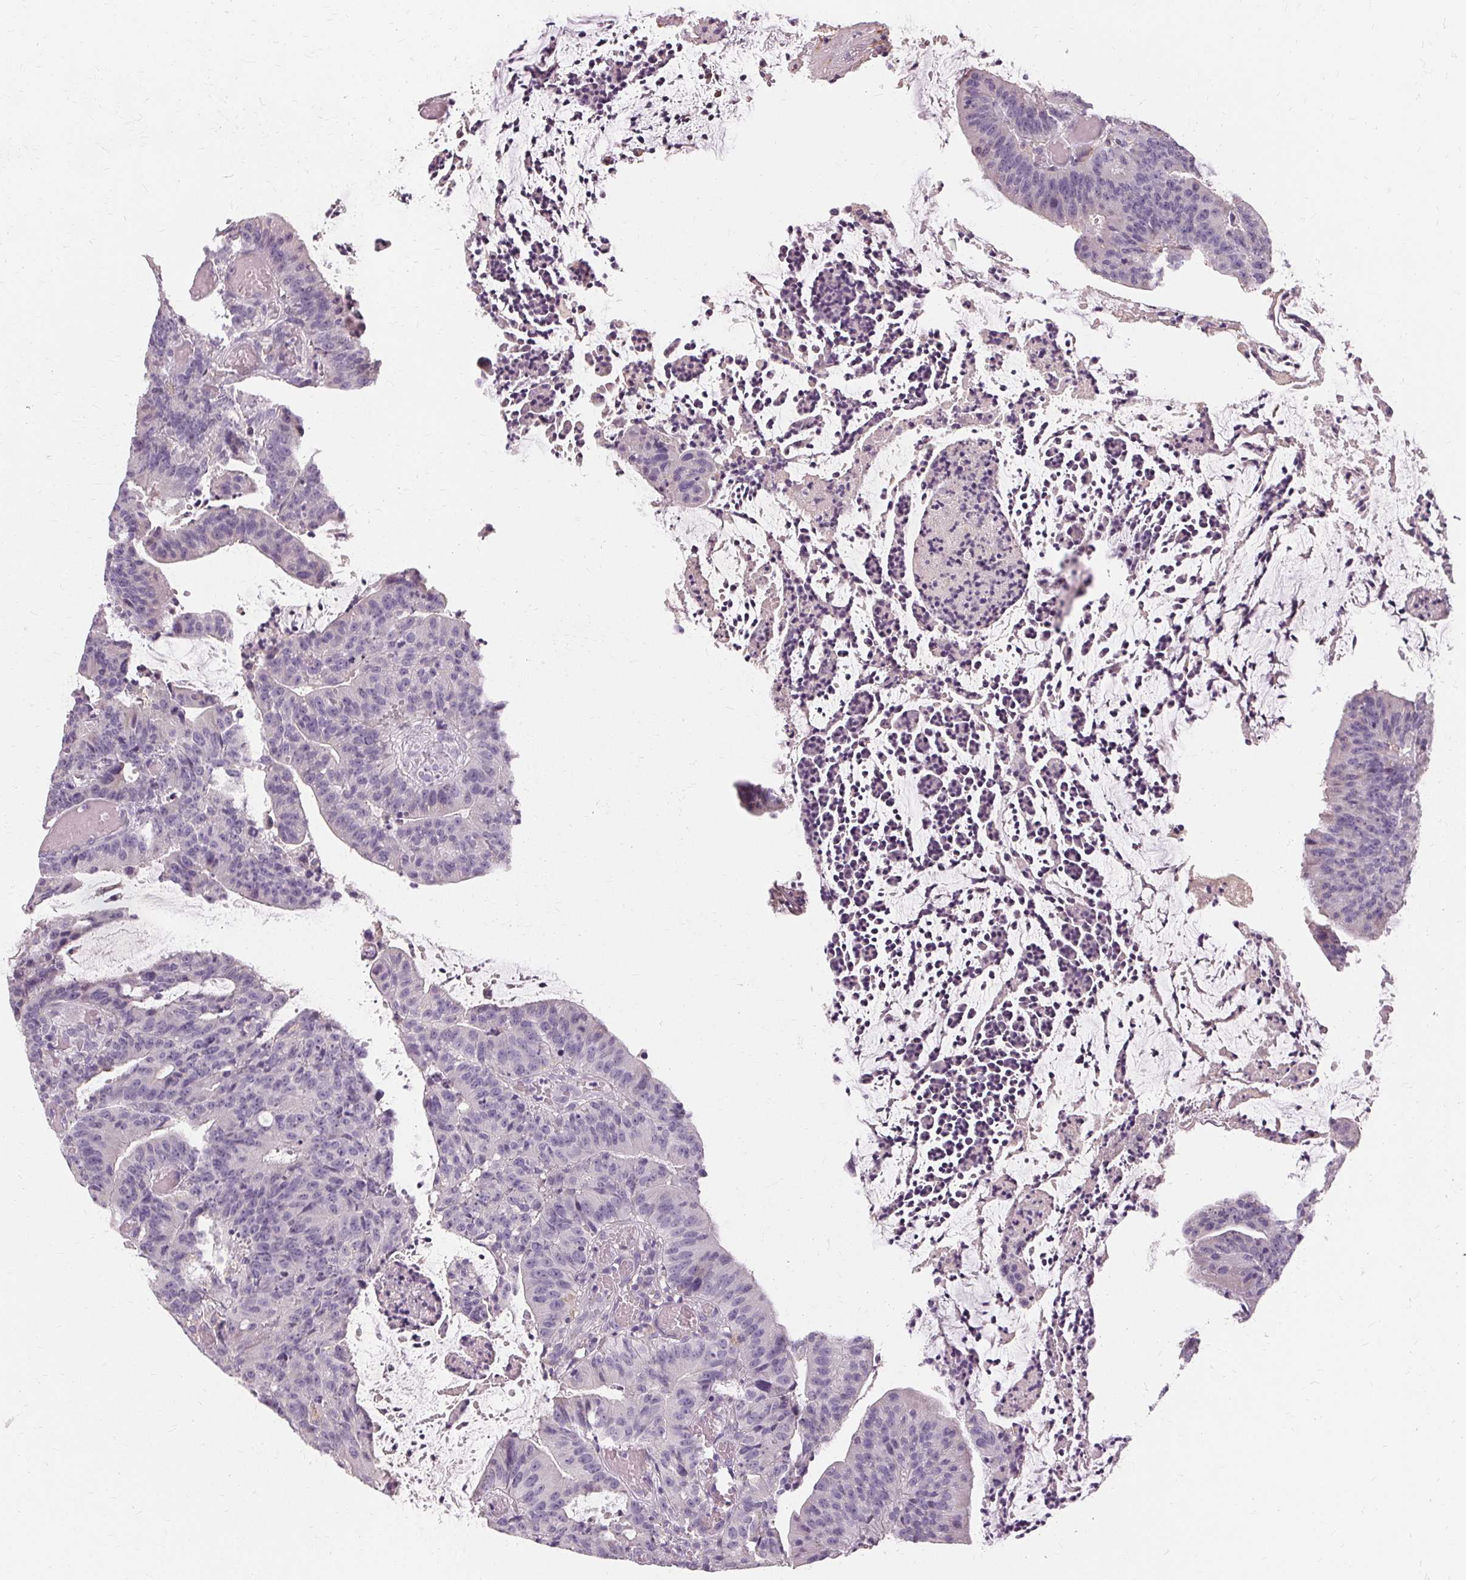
{"staining": {"intensity": "negative", "quantity": "none", "location": "none"}, "tissue": "colorectal cancer", "cell_type": "Tumor cells", "image_type": "cancer", "snomed": [{"axis": "morphology", "description": "Adenocarcinoma, NOS"}, {"axis": "topography", "description": "Colon"}], "caption": "The IHC micrograph has no significant staining in tumor cells of adenocarcinoma (colorectal) tissue. (DAB (3,3'-diaminobenzidine) immunohistochemistry with hematoxylin counter stain).", "gene": "IFNGR1", "patient": {"sex": "female", "age": 78}}